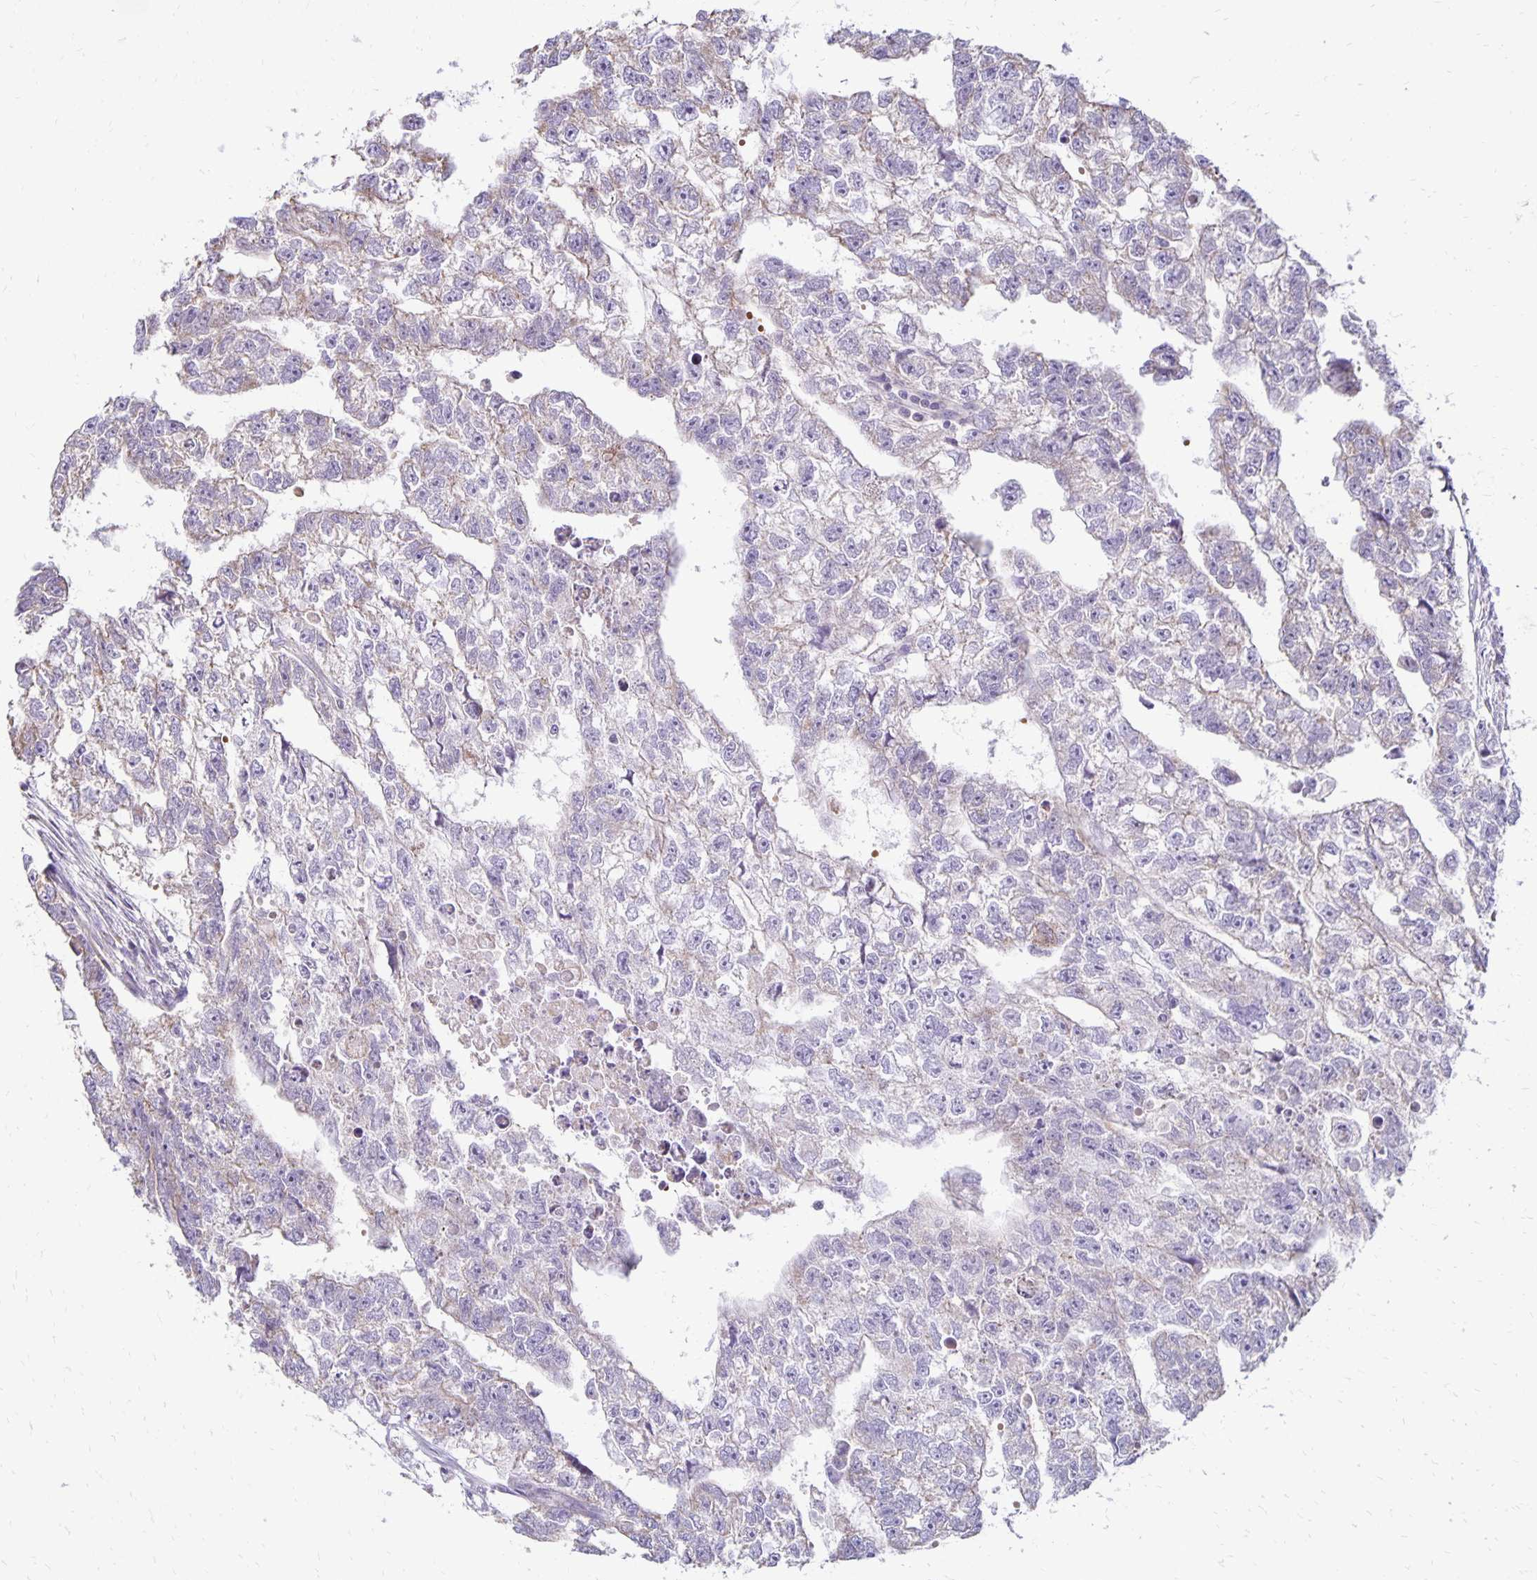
{"staining": {"intensity": "negative", "quantity": "none", "location": "none"}, "tissue": "testis cancer", "cell_type": "Tumor cells", "image_type": "cancer", "snomed": [{"axis": "morphology", "description": "Carcinoma, Embryonal, NOS"}, {"axis": "morphology", "description": "Teratoma, malignant, NOS"}, {"axis": "topography", "description": "Testis"}], "caption": "Photomicrograph shows no significant protein expression in tumor cells of testis cancer (teratoma (malignant)).", "gene": "FN3K", "patient": {"sex": "male", "age": 44}}